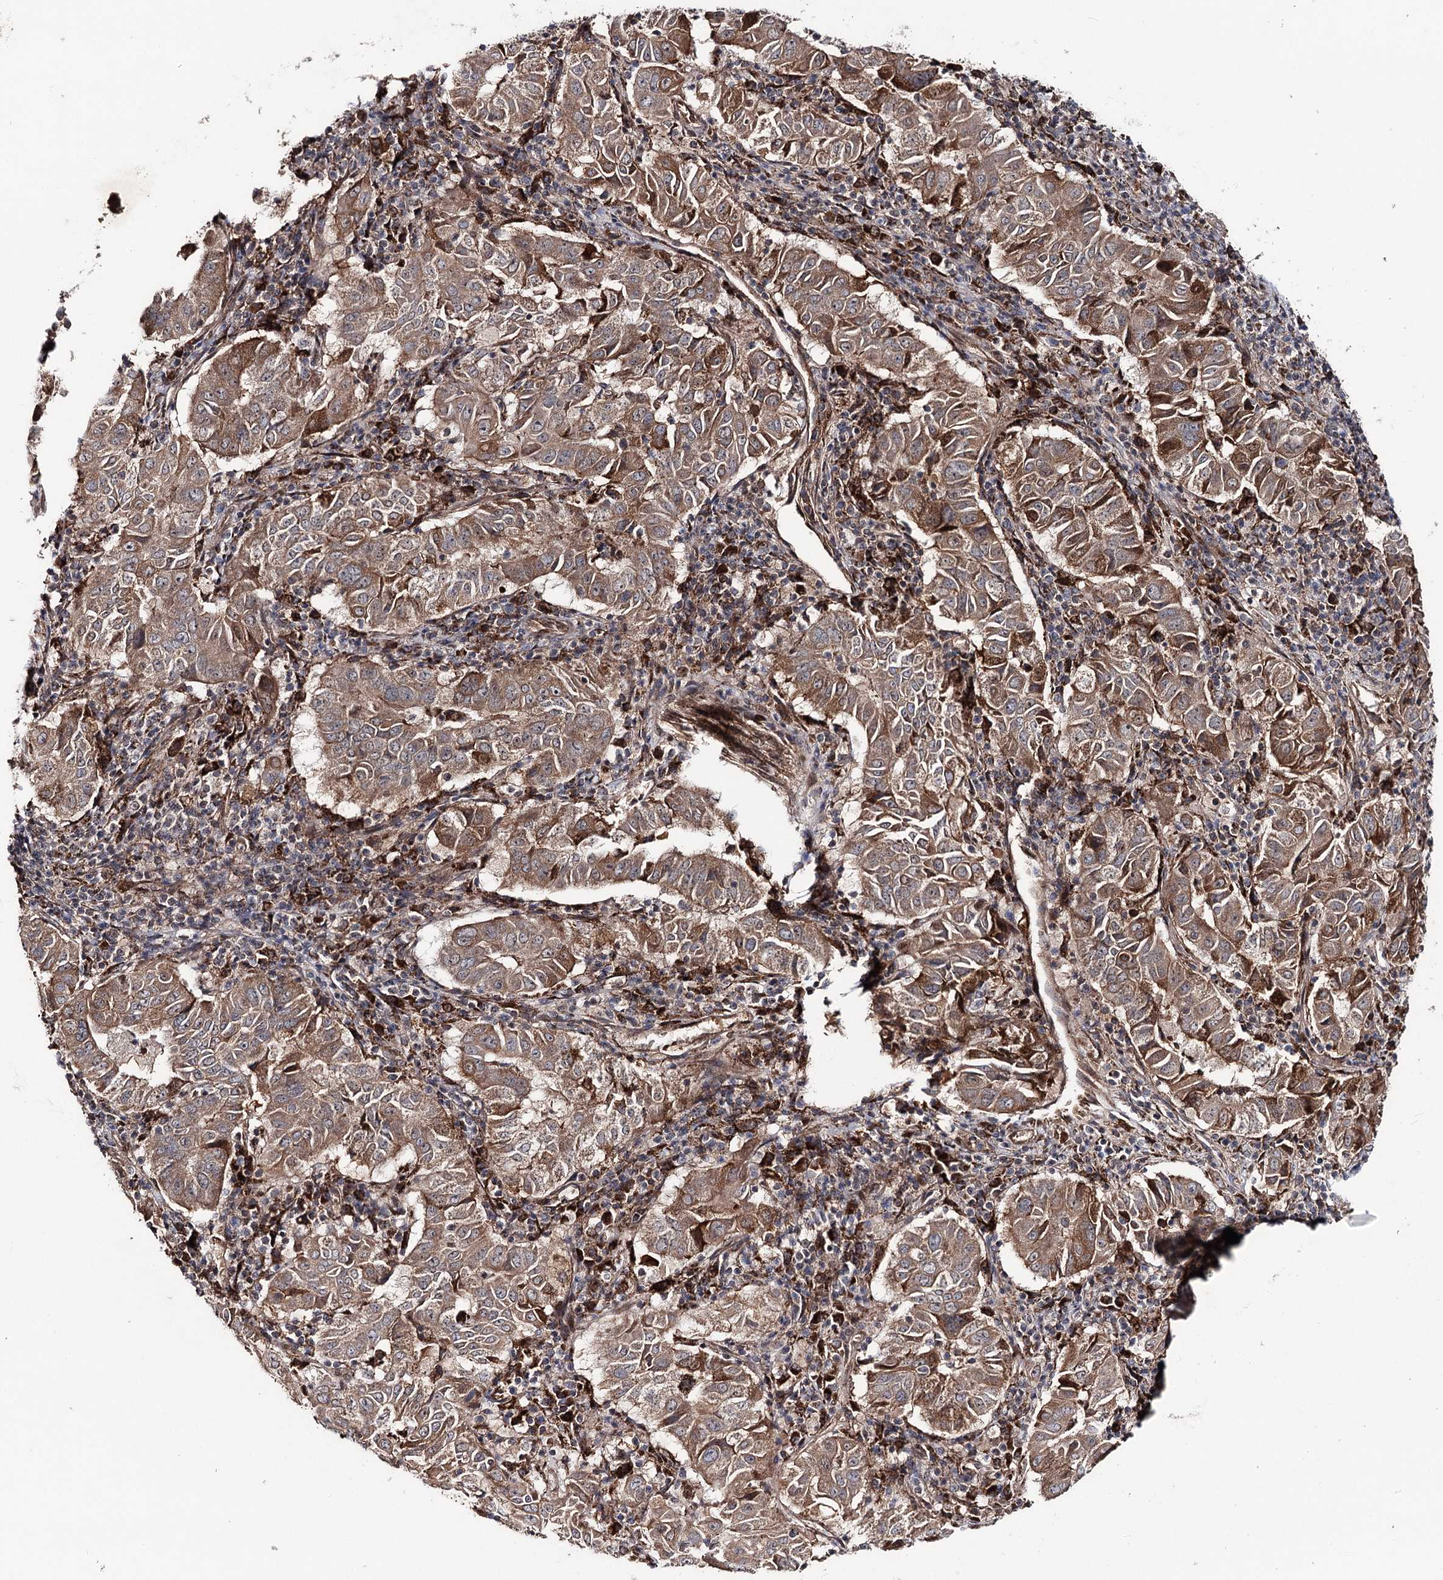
{"staining": {"intensity": "moderate", "quantity": ">75%", "location": "cytoplasmic/membranous"}, "tissue": "pancreatic cancer", "cell_type": "Tumor cells", "image_type": "cancer", "snomed": [{"axis": "morphology", "description": "Adenocarcinoma, NOS"}, {"axis": "topography", "description": "Pancreas"}], "caption": "A photomicrograph showing moderate cytoplasmic/membranous positivity in approximately >75% of tumor cells in adenocarcinoma (pancreatic), as visualized by brown immunohistochemical staining.", "gene": "MSANTD2", "patient": {"sex": "male", "age": 63}}